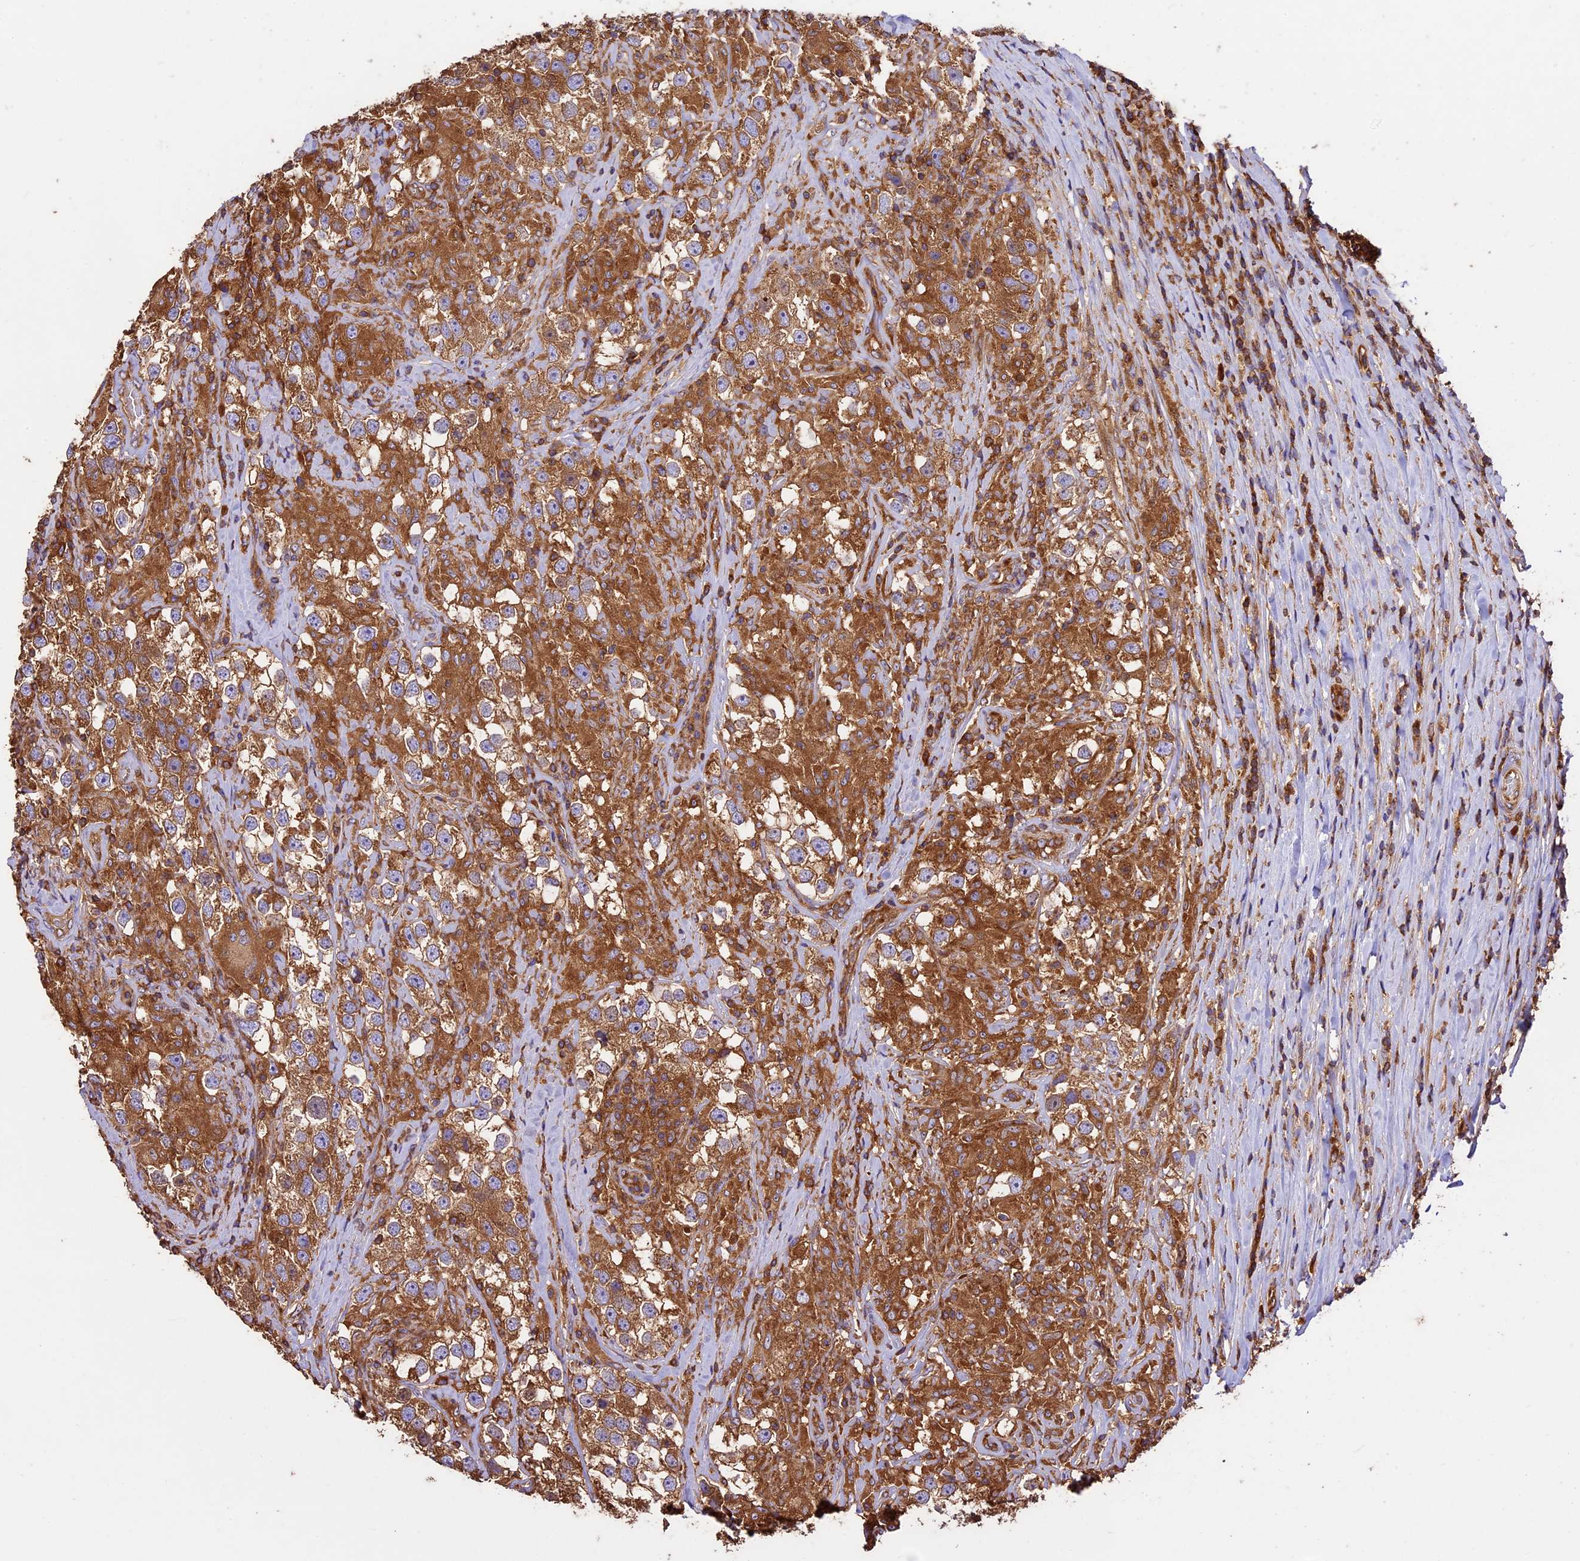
{"staining": {"intensity": "moderate", "quantity": ">75%", "location": "cytoplasmic/membranous"}, "tissue": "testis cancer", "cell_type": "Tumor cells", "image_type": "cancer", "snomed": [{"axis": "morphology", "description": "Seminoma, NOS"}, {"axis": "topography", "description": "Testis"}], "caption": "Immunohistochemistry (DAB) staining of seminoma (testis) reveals moderate cytoplasmic/membranous protein expression in about >75% of tumor cells.", "gene": "KARS1", "patient": {"sex": "male", "age": 46}}